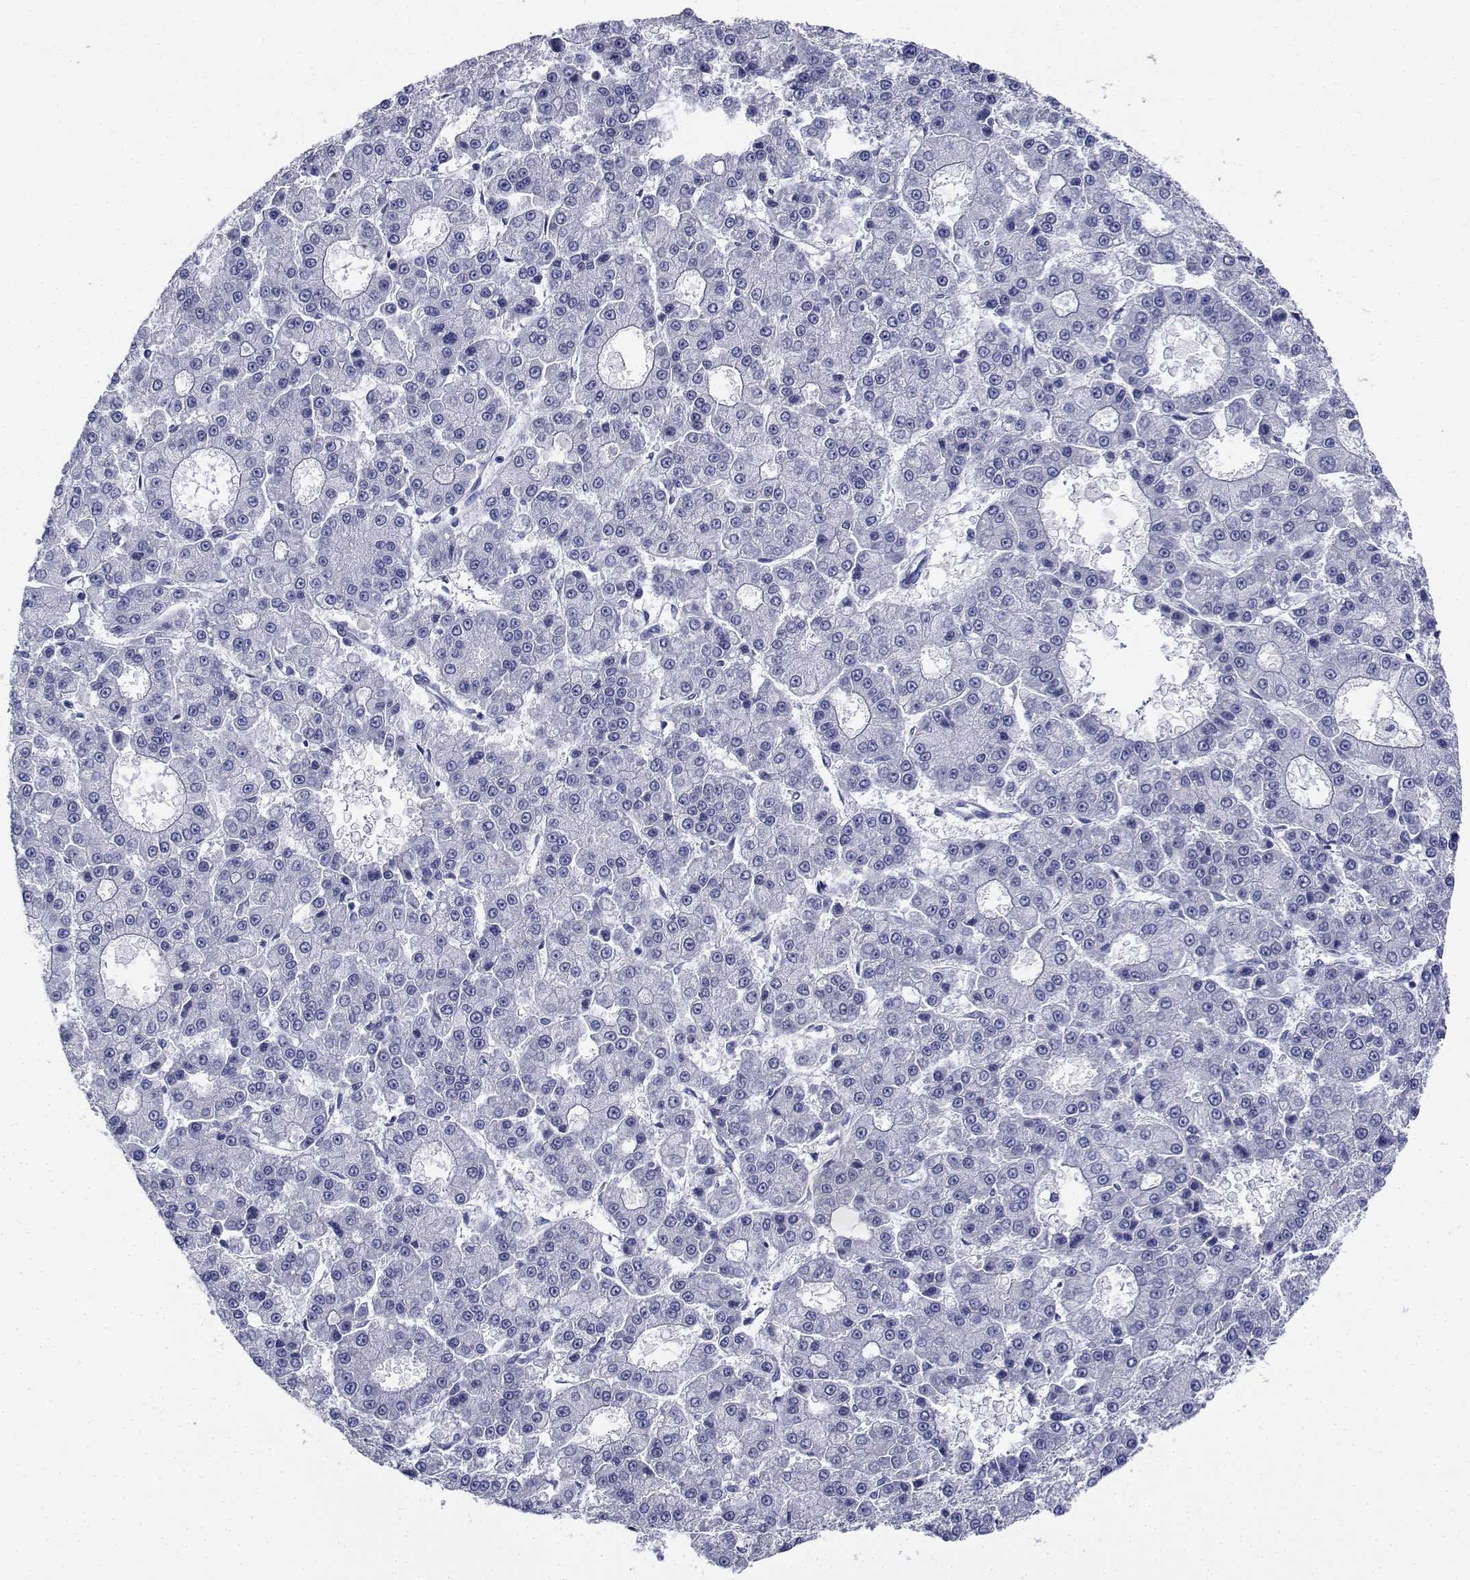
{"staining": {"intensity": "negative", "quantity": "none", "location": "none"}, "tissue": "liver cancer", "cell_type": "Tumor cells", "image_type": "cancer", "snomed": [{"axis": "morphology", "description": "Carcinoma, Hepatocellular, NOS"}, {"axis": "topography", "description": "Liver"}], "caption": "Photomicrograph shows no protein positivity in tumor cells of hepatocellular carcinoma (liver) tissue.", "gene": "PLXNA4", "patient": {"sex": "male", "age": 70}}